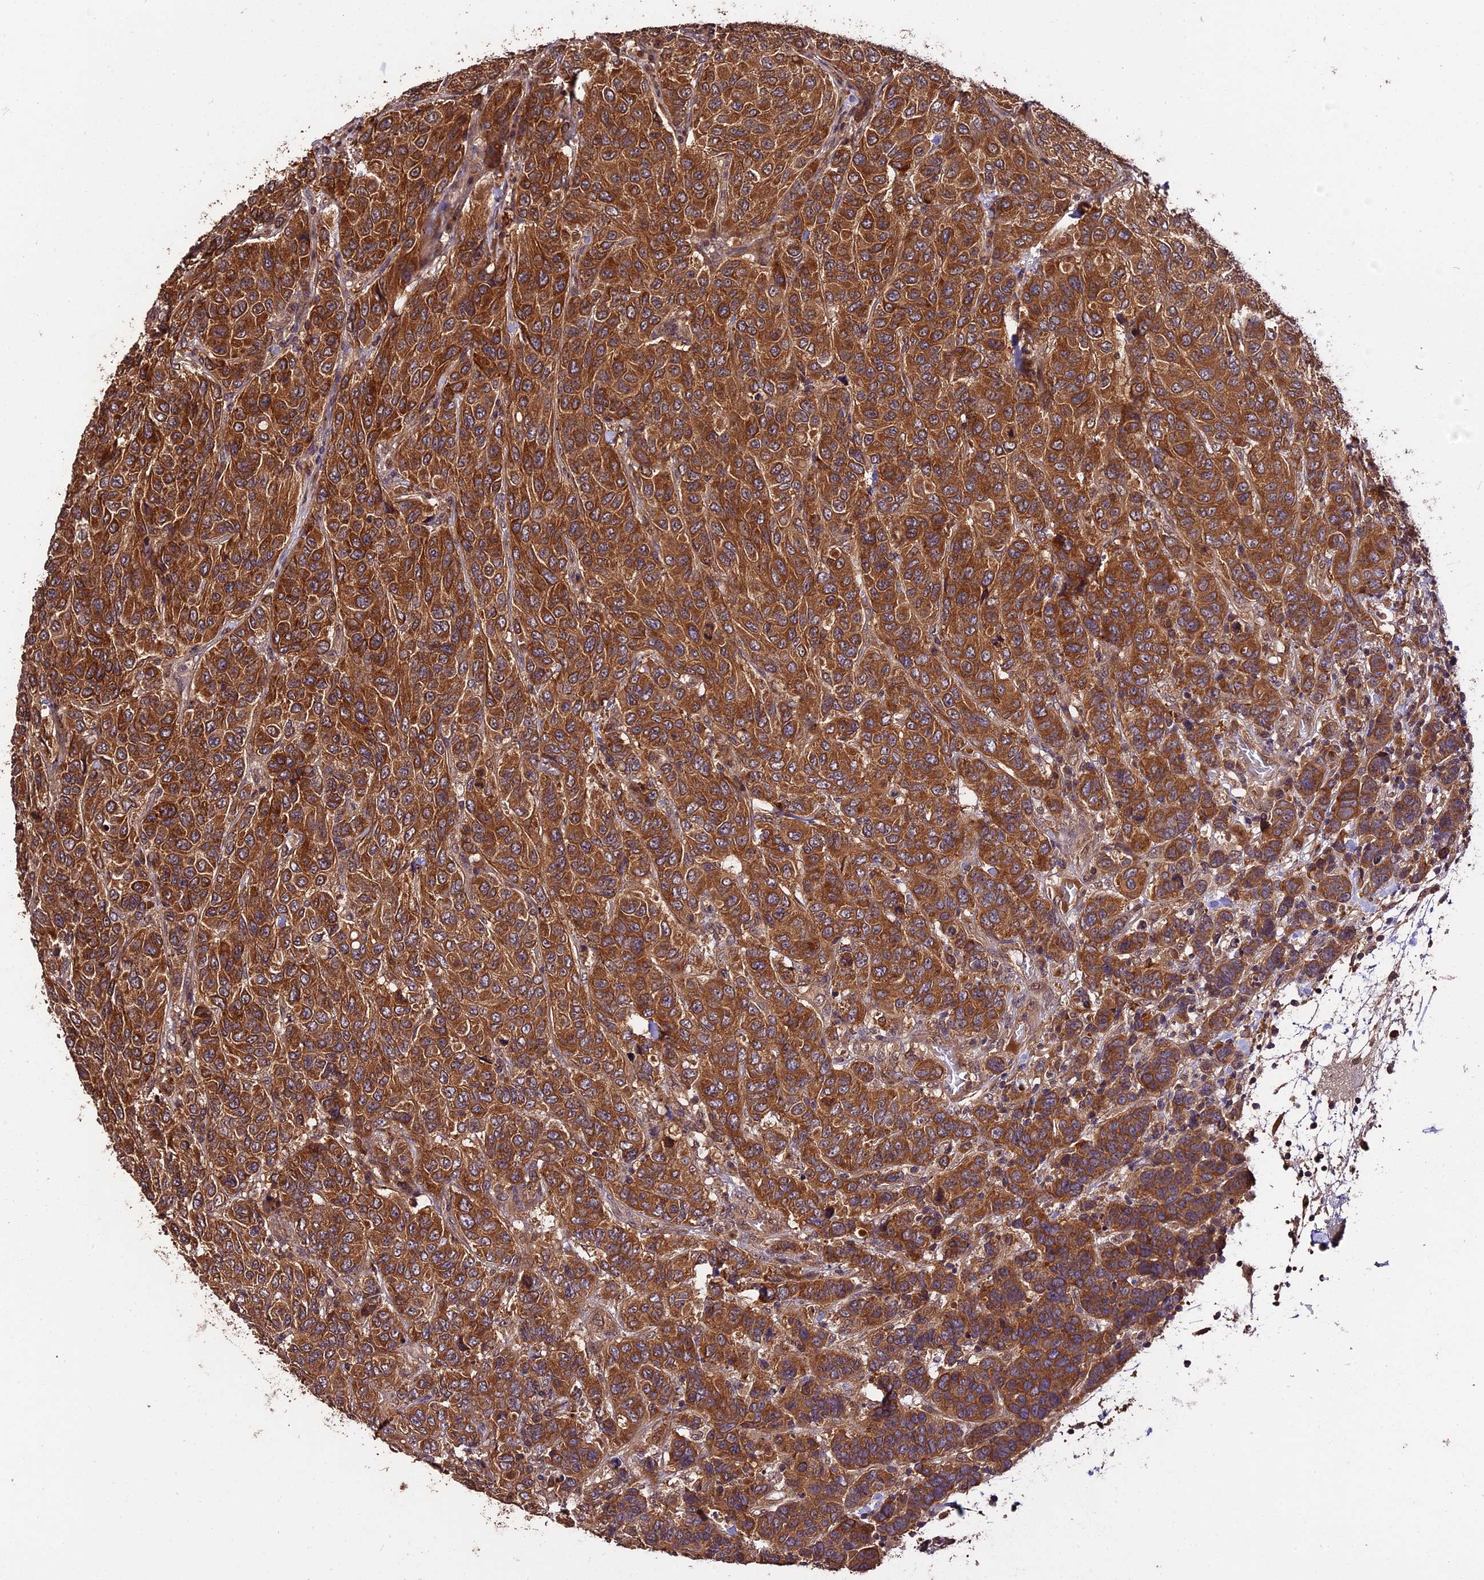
{"staining": {"intensity": "strong", "quantity": ">75%", "location": "cytoplasmic/membranous"}, "tissue": "breast cancer", "cell_type": "Tumor cells", "image_type": "cancer", "snomed": [{"axis": "morphology", "description": "Duct carcinoma"}, {"axis": "topography", "description": "Breast"}], "caption": "Immunohistochemical staining of human breast invasive ductal carcinoma shows strong cytoplasmic/membranous protein expression in approximately >75% of tumor cells. The protein is stained brown, and the nuclei are stained in blue (DAB (3,3'-diaminobenzidine) IHC with brightfield microscopy, high magnification).", "gene": "TRMT1", "patient": {"sex": "female", "age": 55}}